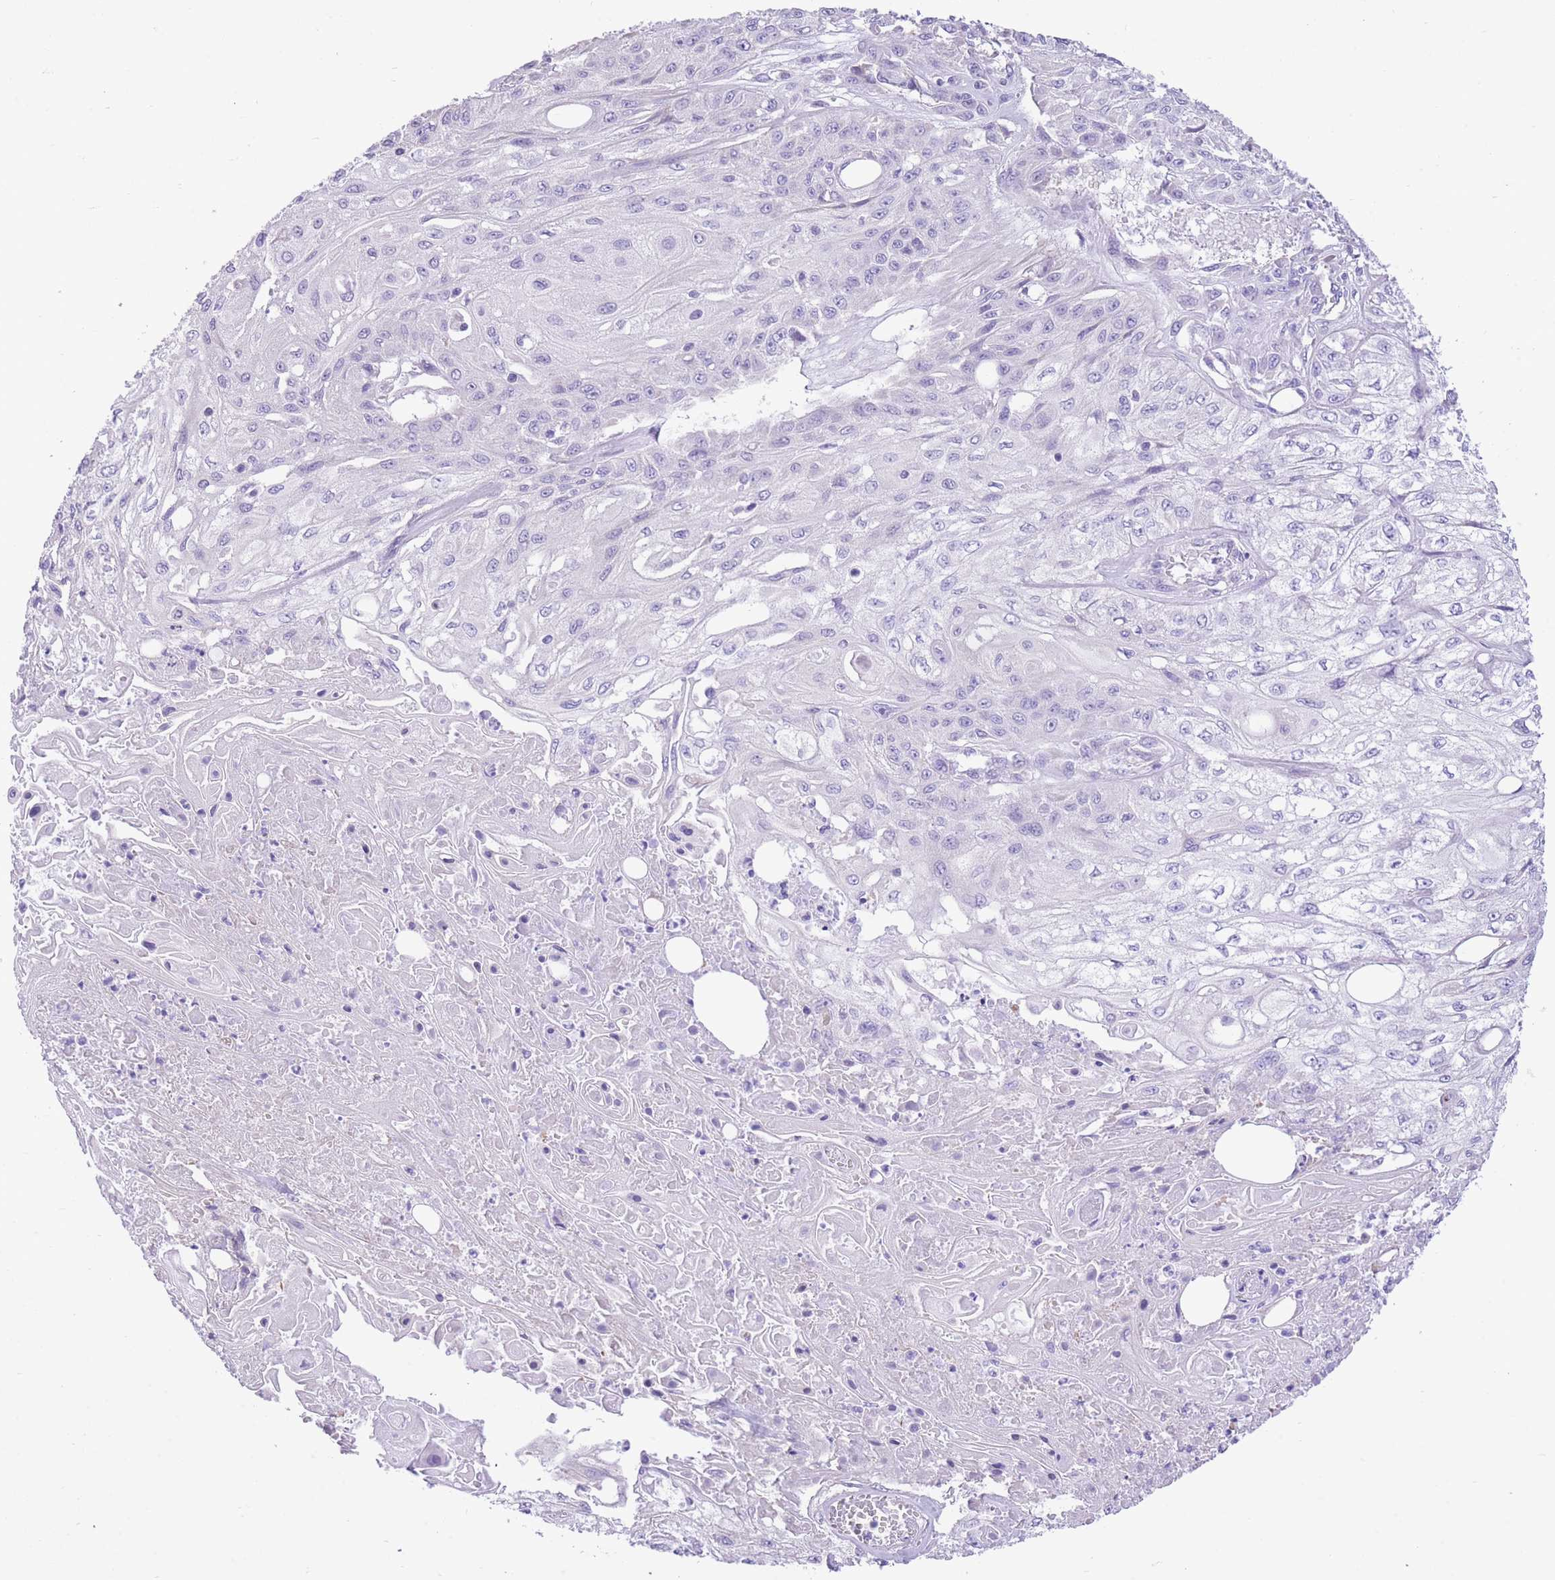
{"staining": {"intensity": "negative", "quantity": "none", "location": "none"}, "tissue": "skin cancer", "cell_type": "Tumor cells", "image_type": "cancer", "snomed": [{"axis": "morphology", "description": "Squamous cell carcinoma, NOS"}, {"axis": "morphology", "description": "Squamous cell carcinoma, metastatic, NOS"}, {"axis": "topography", "description": "Skin"}, {"axis": "topography", "description": "Lymph node"}], "caption": "IHC of metastatic squamous cell carcinoma (skin) demonstrates no positivity in tumor cells. (Brightfield microscopy of DAB immunohistochemistry at high magnification).", "gene": "RHOU", "patient": {"sex": "male", "age": 75}}